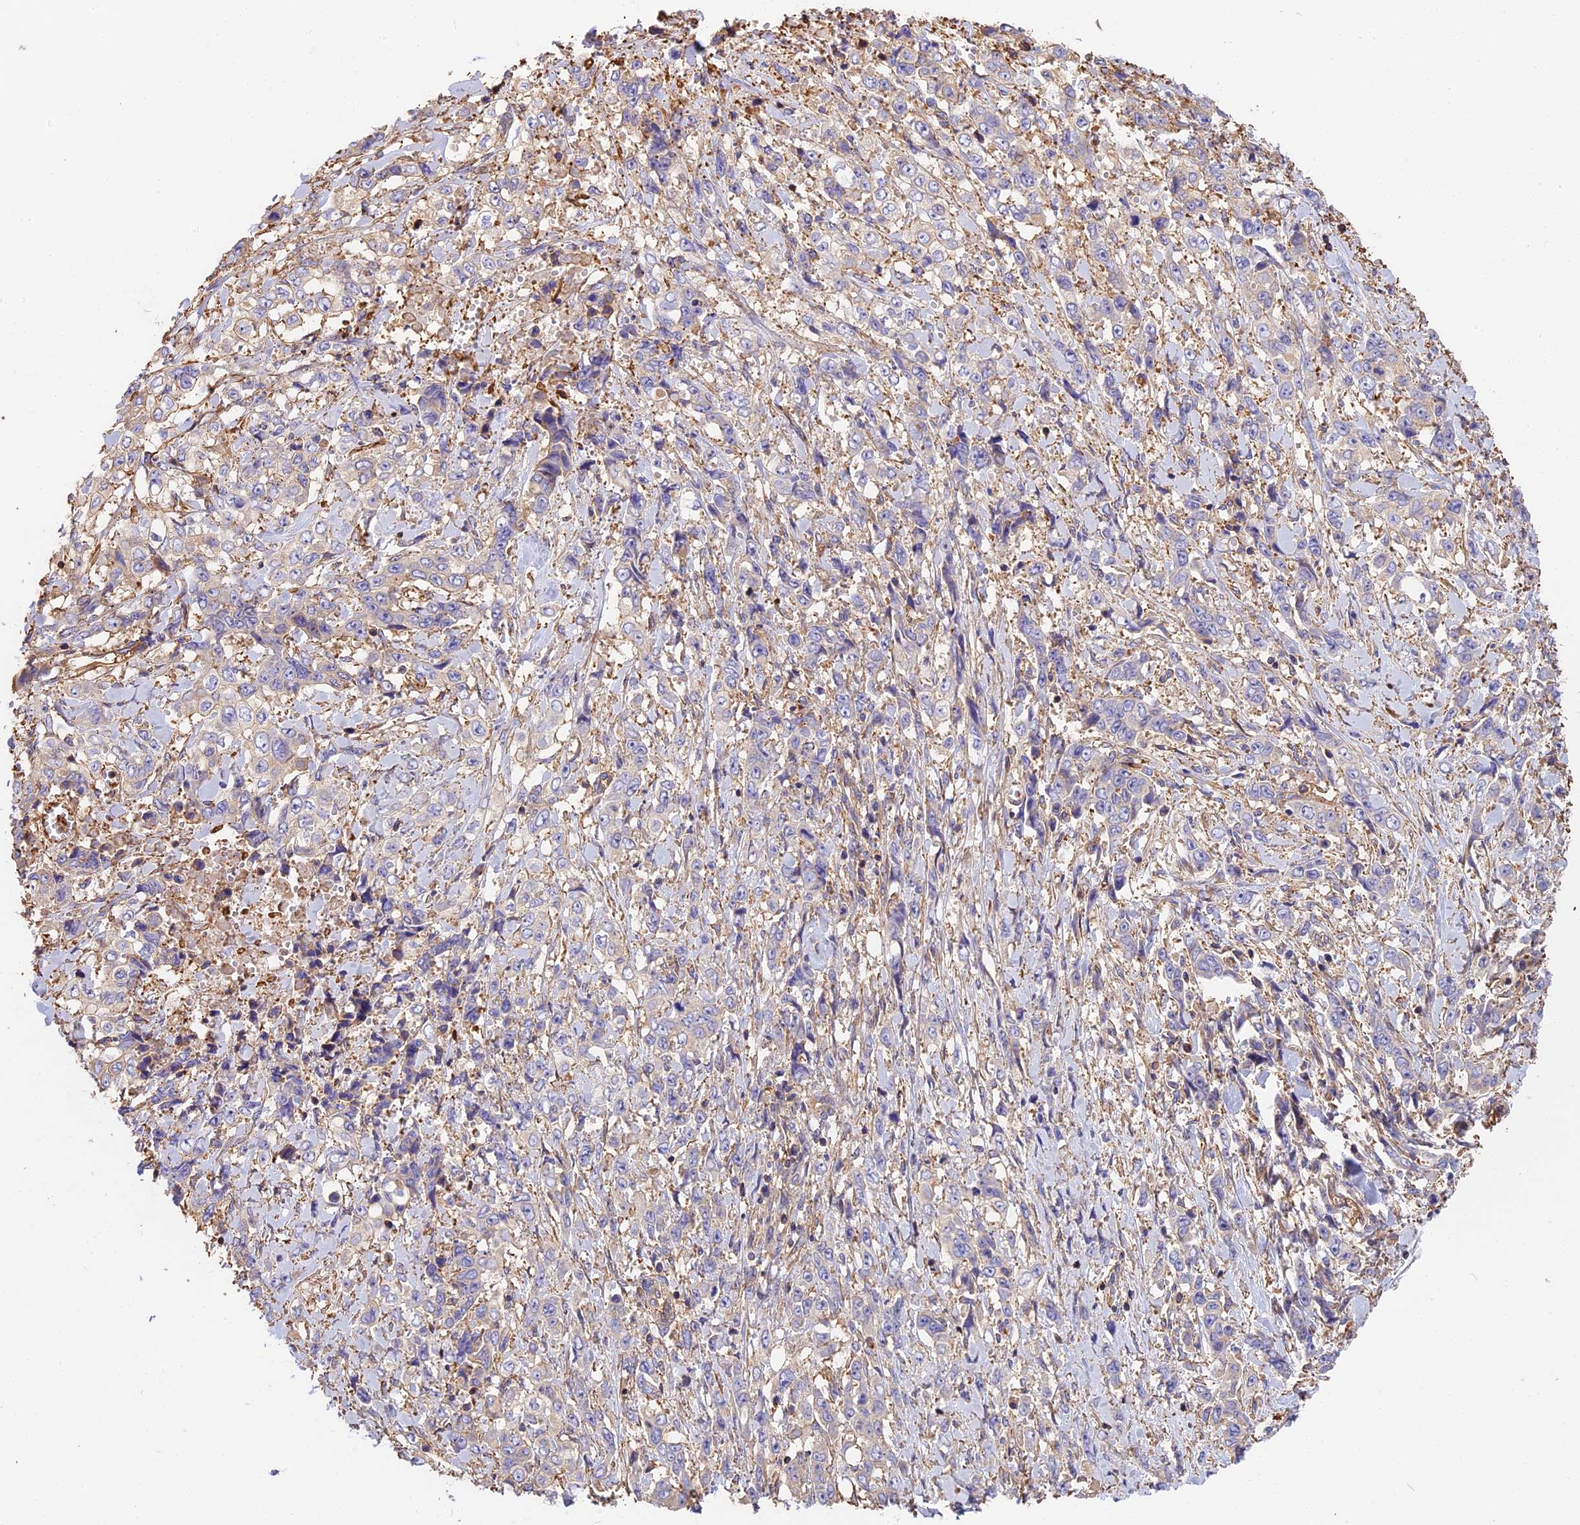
{"staining": {"intensity": "negative", "quantity": "none", "location": "none"}, "tissue": "stomach cancer", "cell_type": "Tumor cells", "image_type": "cancer", "snomed": [{"axis": "morphology", "description": "Adenocarcinoma, NOS"}, {"axis": "topography", "description": "Stomach, upper"}], "caption": "High power microscopy photomicrograph of an immunohistochemistry photomicrograph of adenocarcinoma (stomach), revealing no significant expression in tumor cells. The staining was performed using DAB to visualize the protein expression in brown, while the nuclei were stained in blue with hematoxylin (Magnification: 20x).", "gene": "VPS18", "patient": {"sex": "male", "age": 62}}